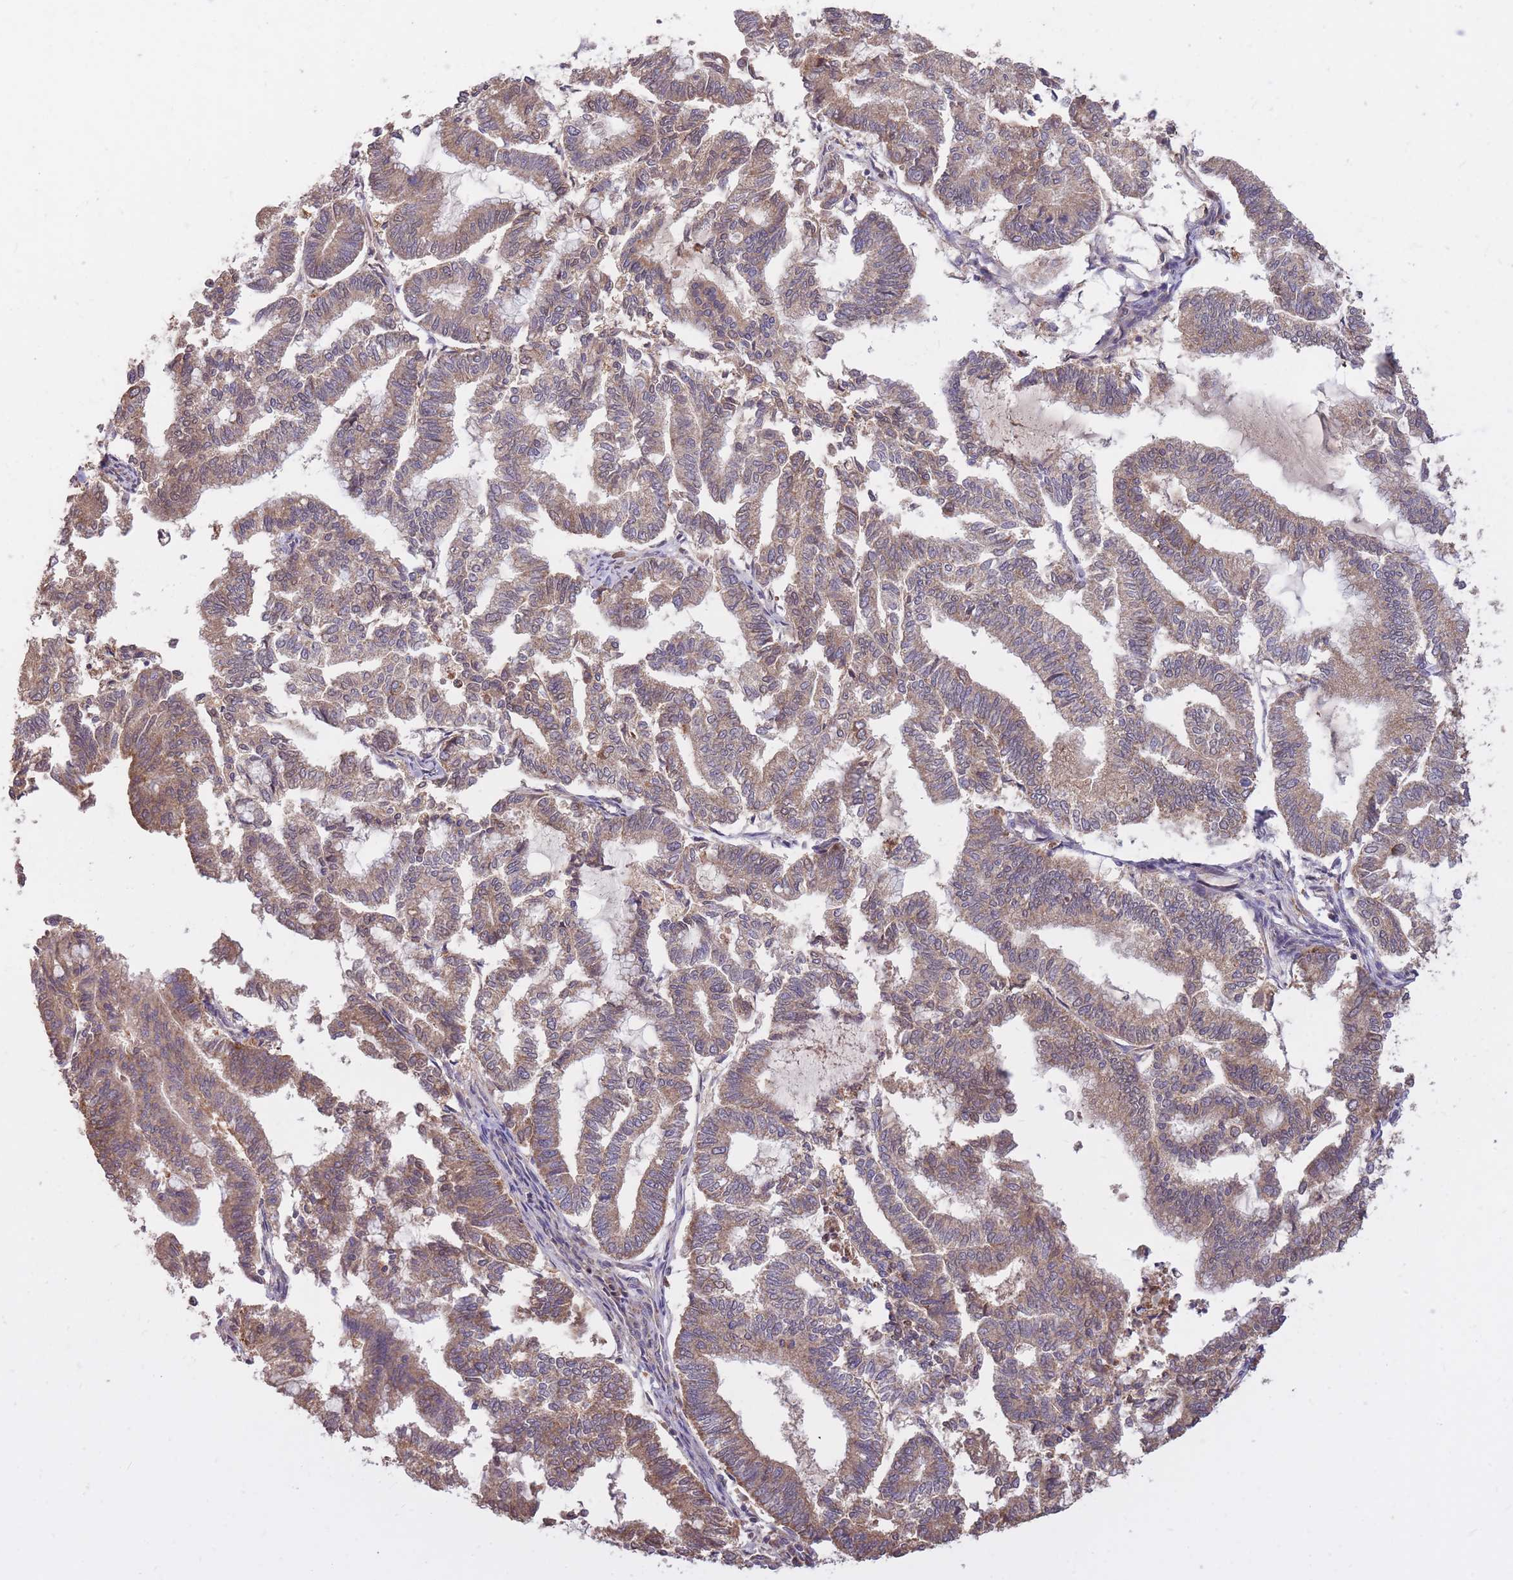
{"staining": {"intensity": "moderate", "quantity": ">75%", "location": "cytoplasmic/membranous"}, "tissue": "endometrial cancer", "cell_type": "Tumor cells", "image_type": "cancer", "snomed": [{"axis": "morphology", "description": "Adenocarcinoma, NOS"}, {"axis": "topography", "description": "Endometrium"}], "caption": "Tumor cells exhibit medium levels of moderate cytoplasmic/membranous staining in approximately >75% of cells in endometrial adenocarcinoma. The protein is stained brown, and the nuclei are stained in blue (DAB IHC with brightfield microscopy, high magnification).", "gene": "IGF2BP2", "patient": {"sex": "female", "age": 79}}